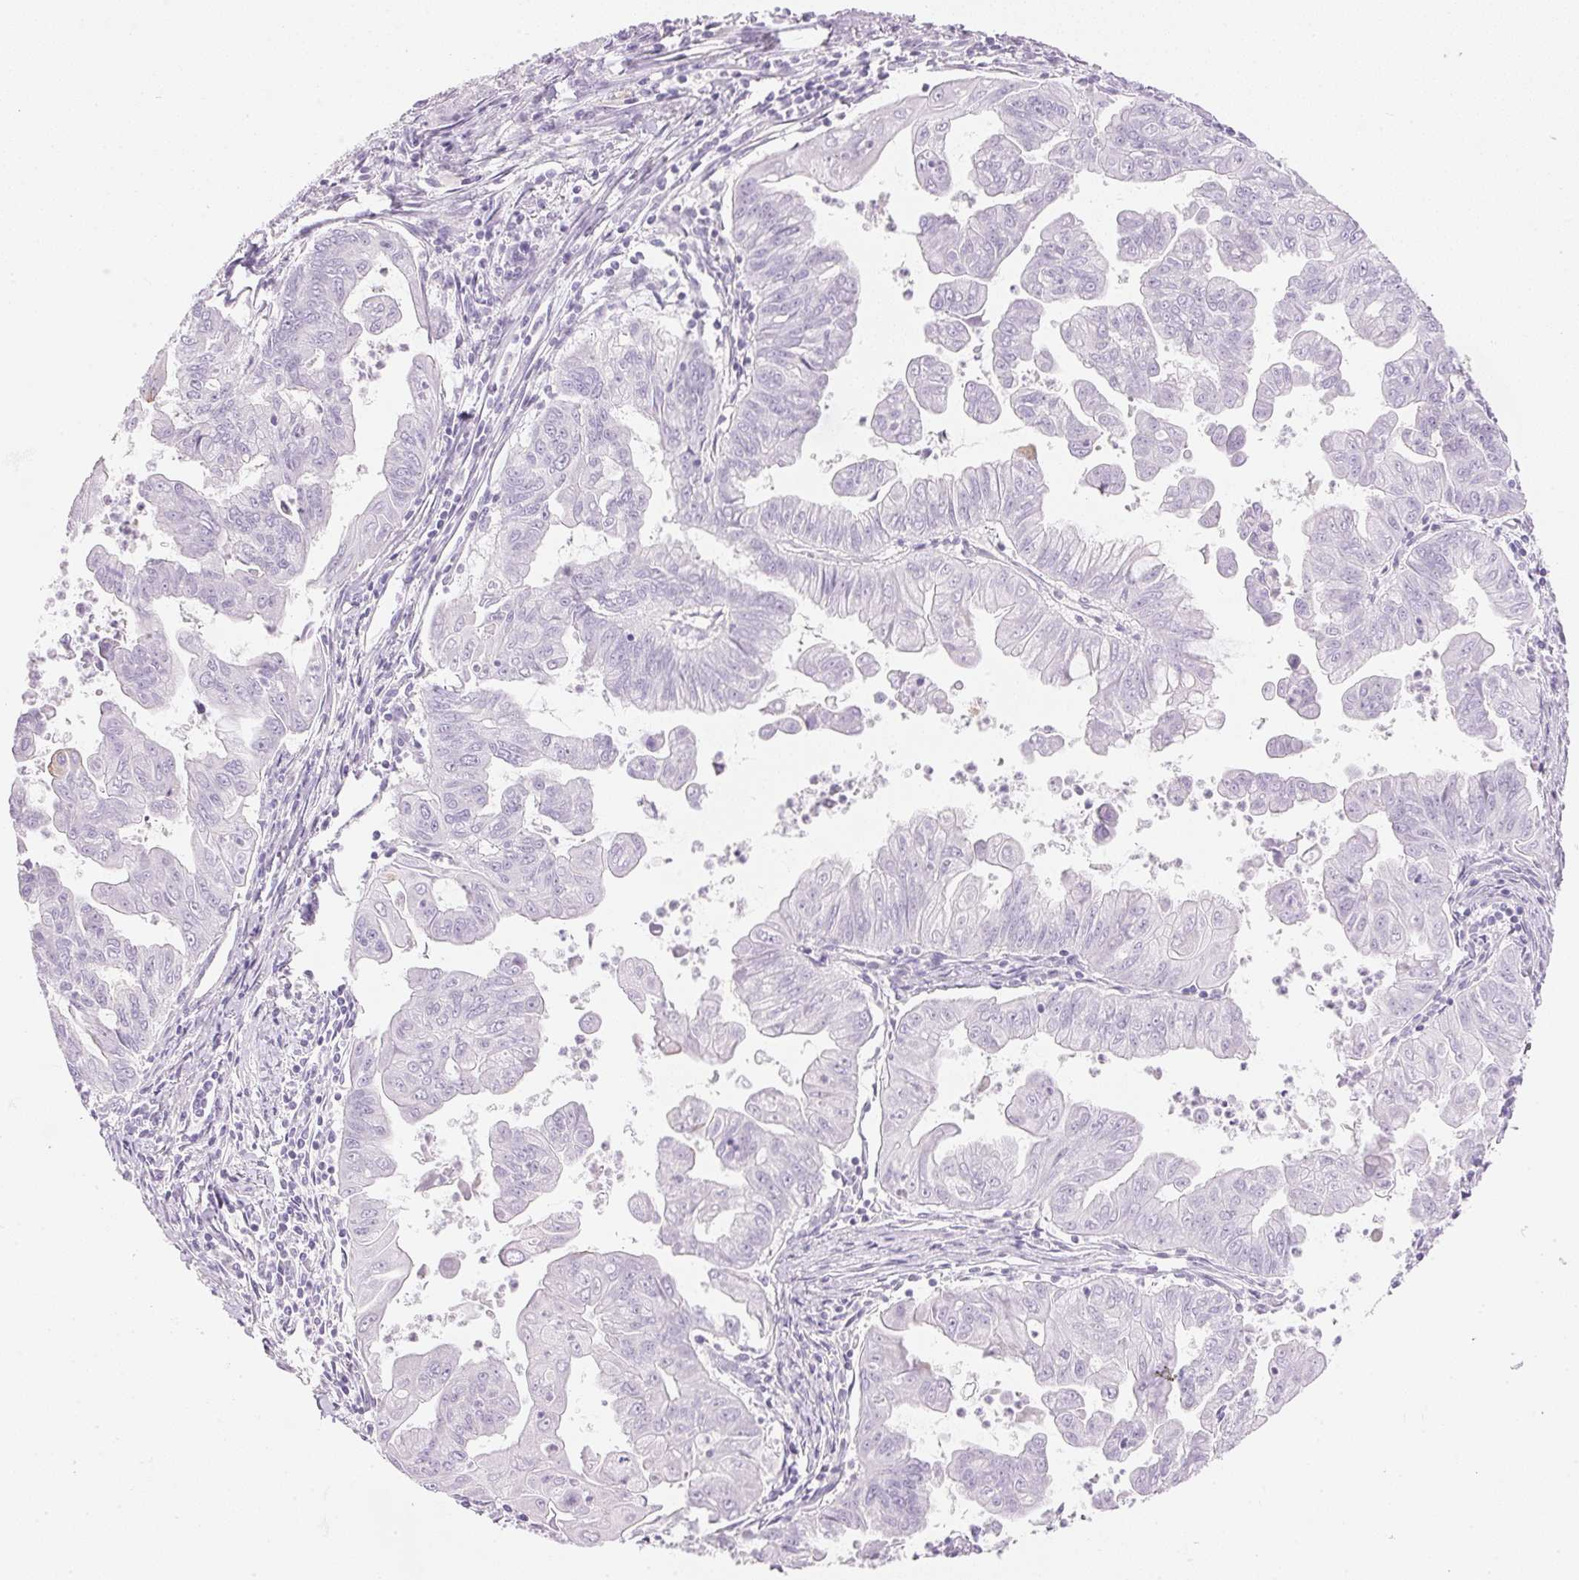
{"staining": {"intensity": "negative", "quantity": "none", "location": "none"}, "tissue": "stomach cancer", "cell_type": "Tumor cells", "image_type": "cancer", "snomed": [{"axis": "morphology", "description": "Adenocarcinoma, NOS"}, {"axis": "topography", "description": "Stomach, upper"}], "caption": "IHC of human adenocarcinoma (stomach) reveals no expression in tumor cells.", "gene": "IGFBP1", "patient": {"sex": "male", "age": 80}}